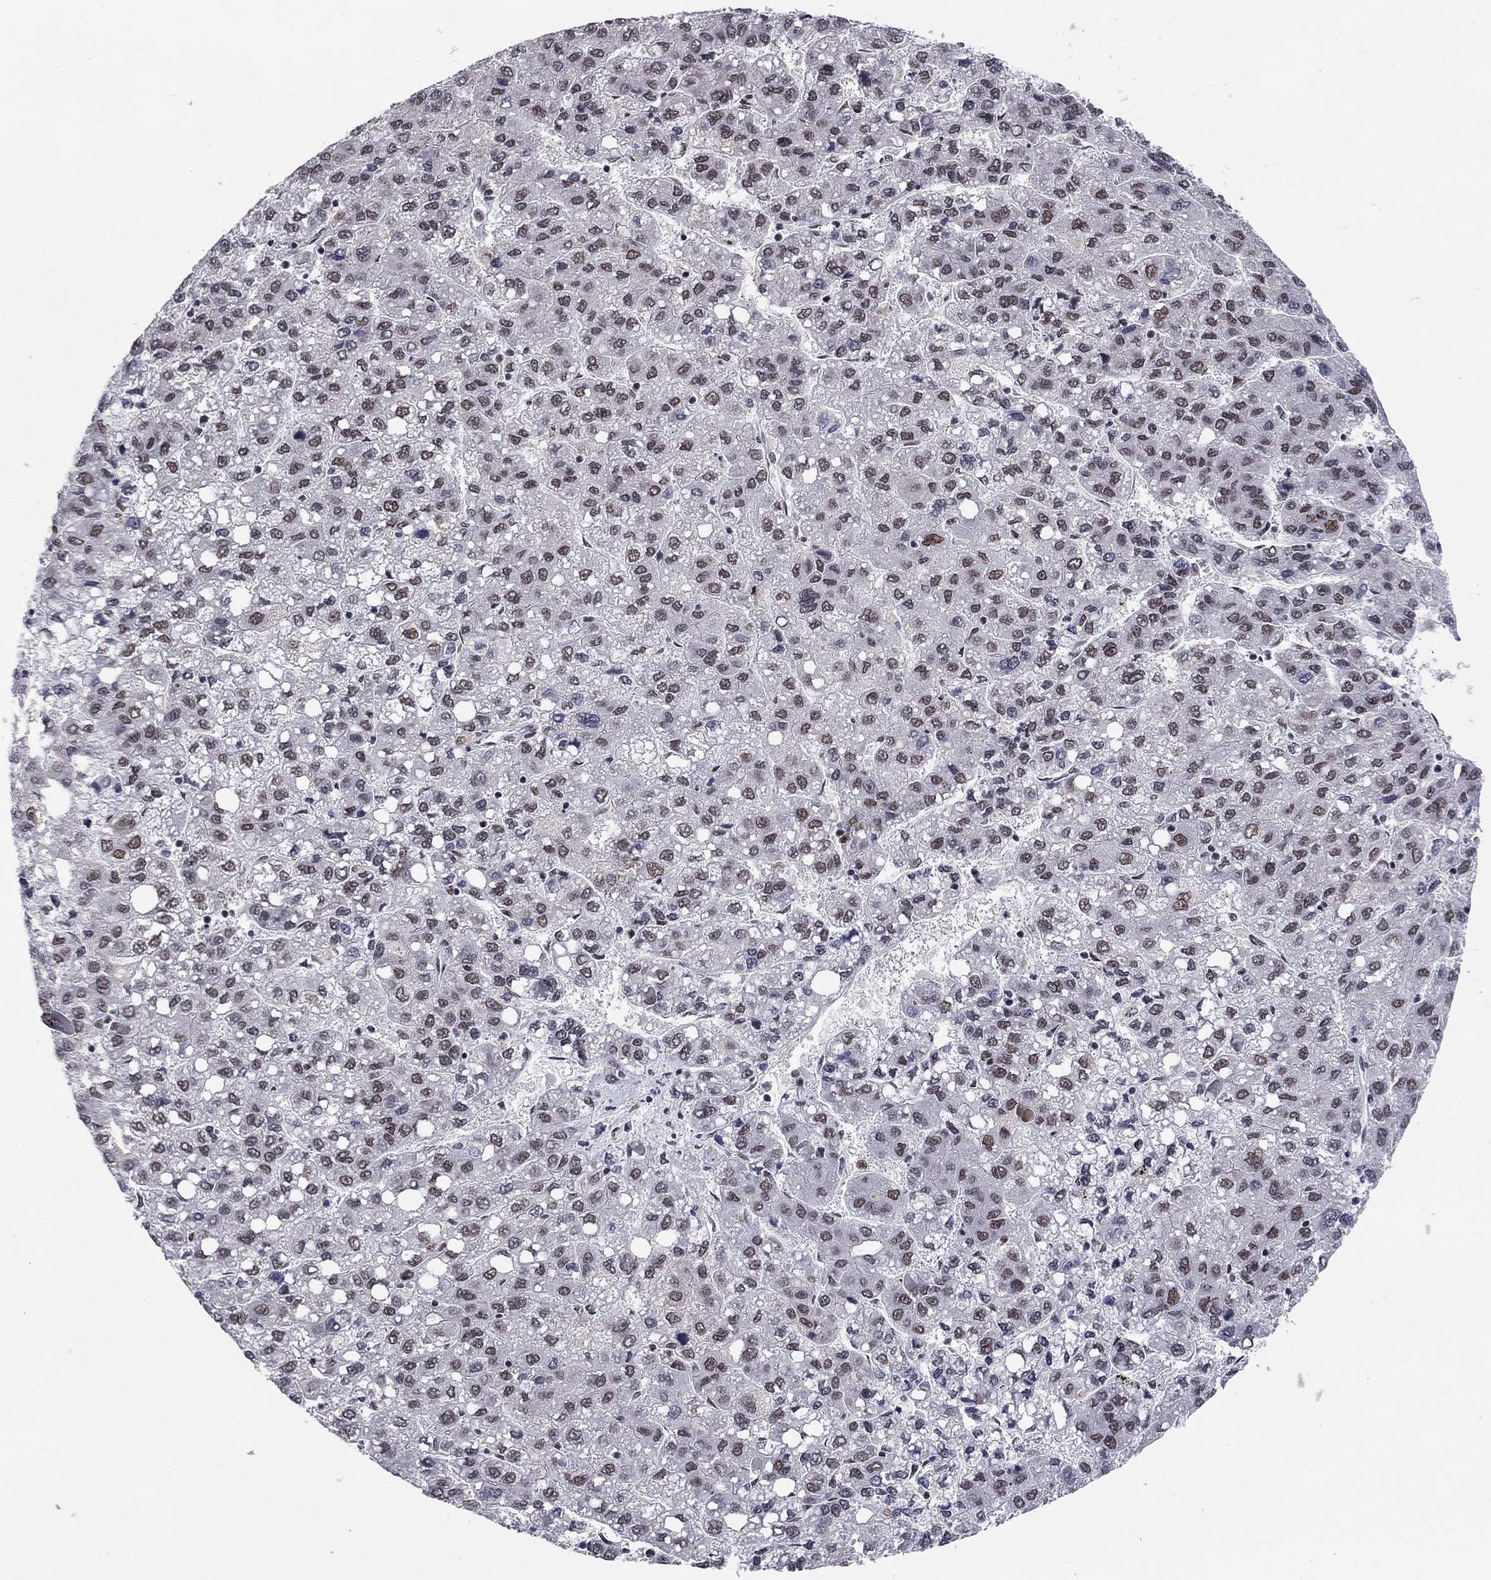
{"staining": {"intensity": "weak", "quantity": "<25%", "location": "nuclear"}, "tissue": "liver cancer", "cell_type": "Tumor cells", "image_type": "cancer", "snomed": [{"axis": "morphology", "description": "Carcinoma, Hepatocellular, NOS"}, {"axis": "topography", "description": "Liver"}], "caption": "This is a photomicrograph of immunohistochemistry (IHC) staining of liver cancer, which shows no expression in tumor cells.", "gene": "ETV5", "patient": {"sex": "female", "age": 82}}